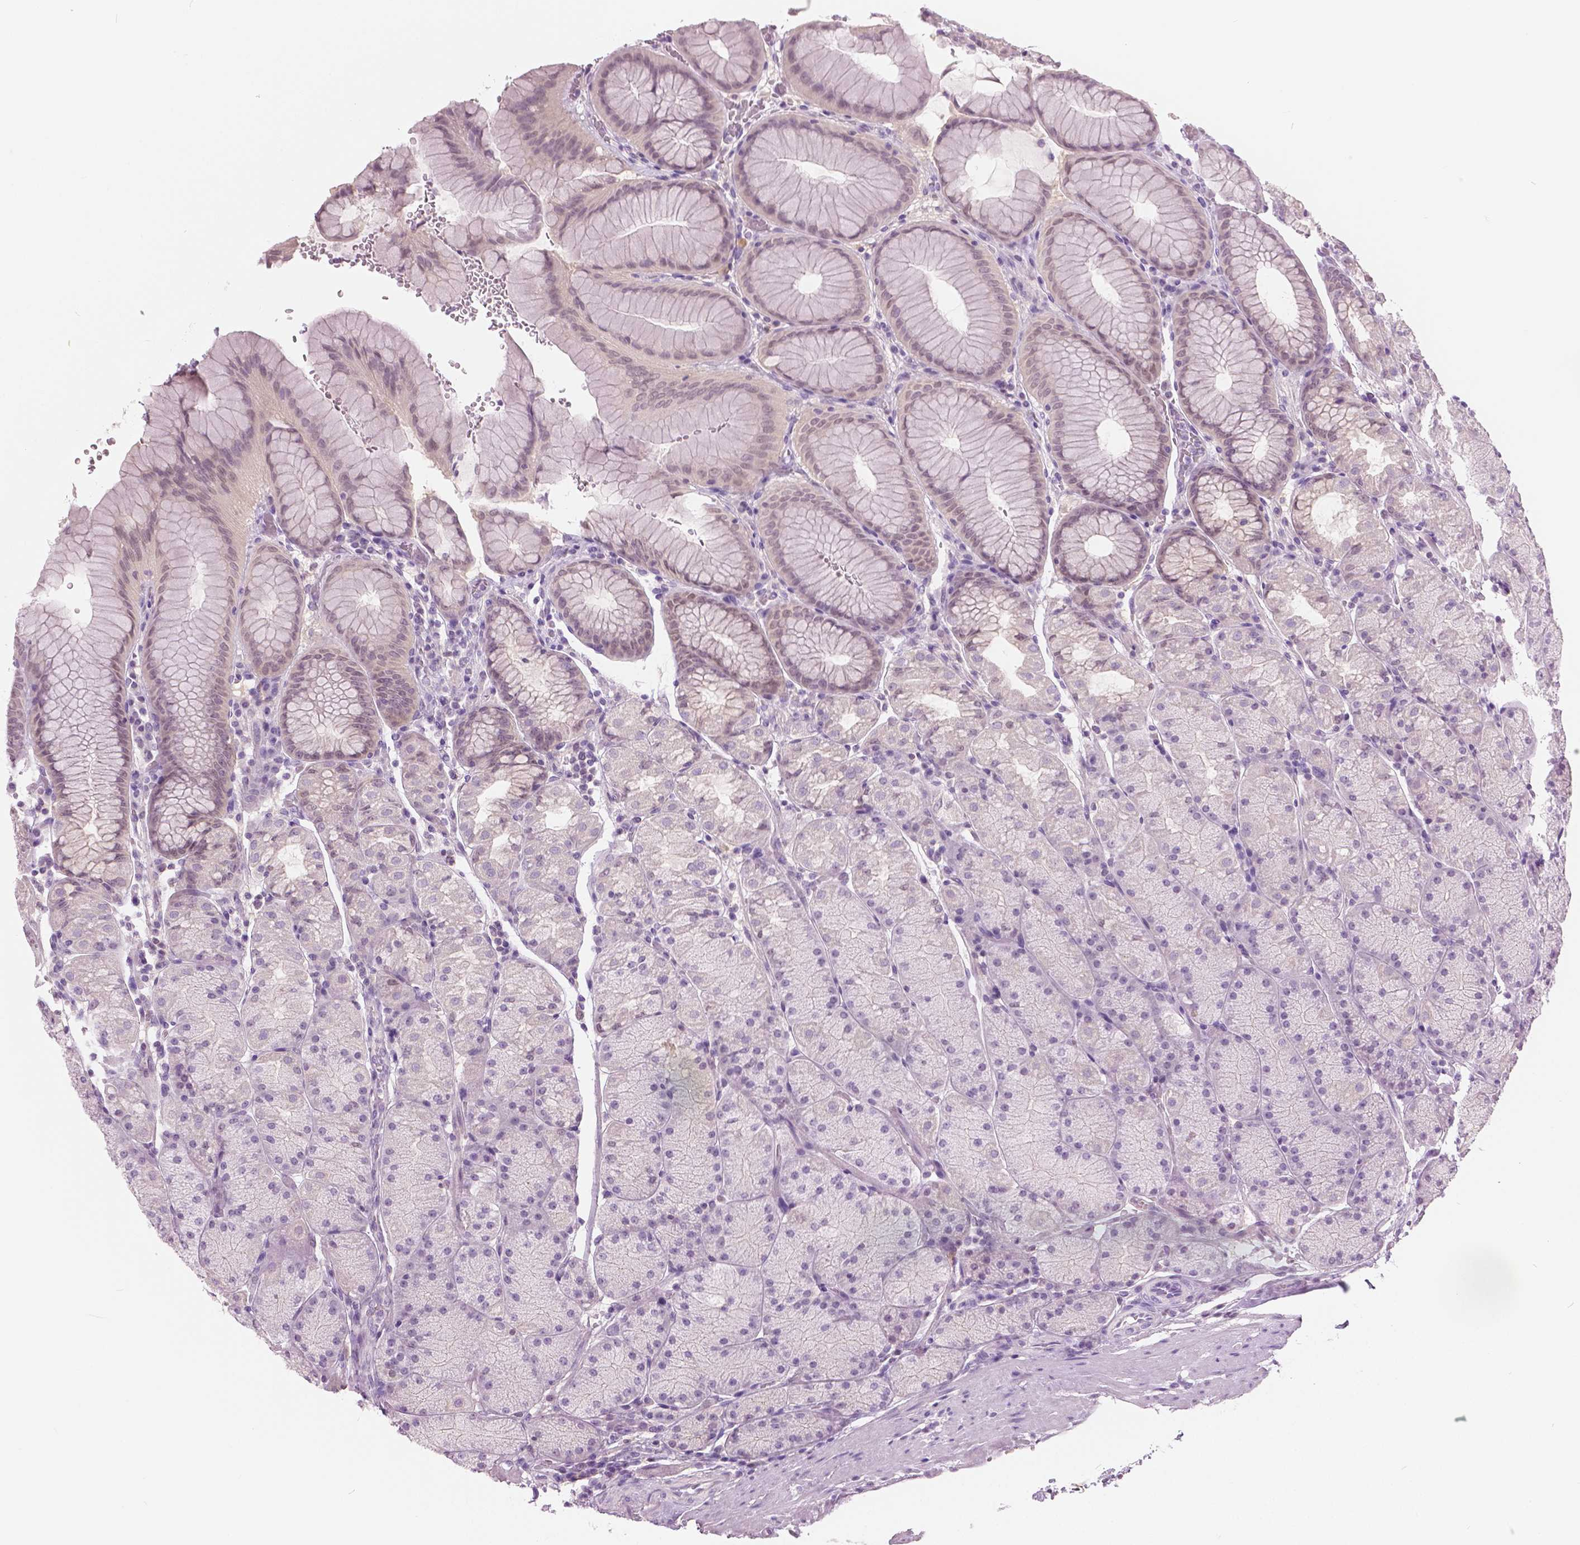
{"staining": {"intensity": "negative", "quantity": "none", "location": "none"}, "tissue": "stomach", "cell_type": "Glandular cells", "image_type": "normal", "snomed": [{"axis": "morphology", "description": "Normal tissue, NOS"}, {"axis": "topography", "description": "Stomach, upper"}, {"axis": "topography", "description": "Stomach"}], "caption": "This is an IHC image of normal human stomach. There is no expression in glandular cells.", "gene": "GALM", "patient": {"sex": "male", "age": 76}}